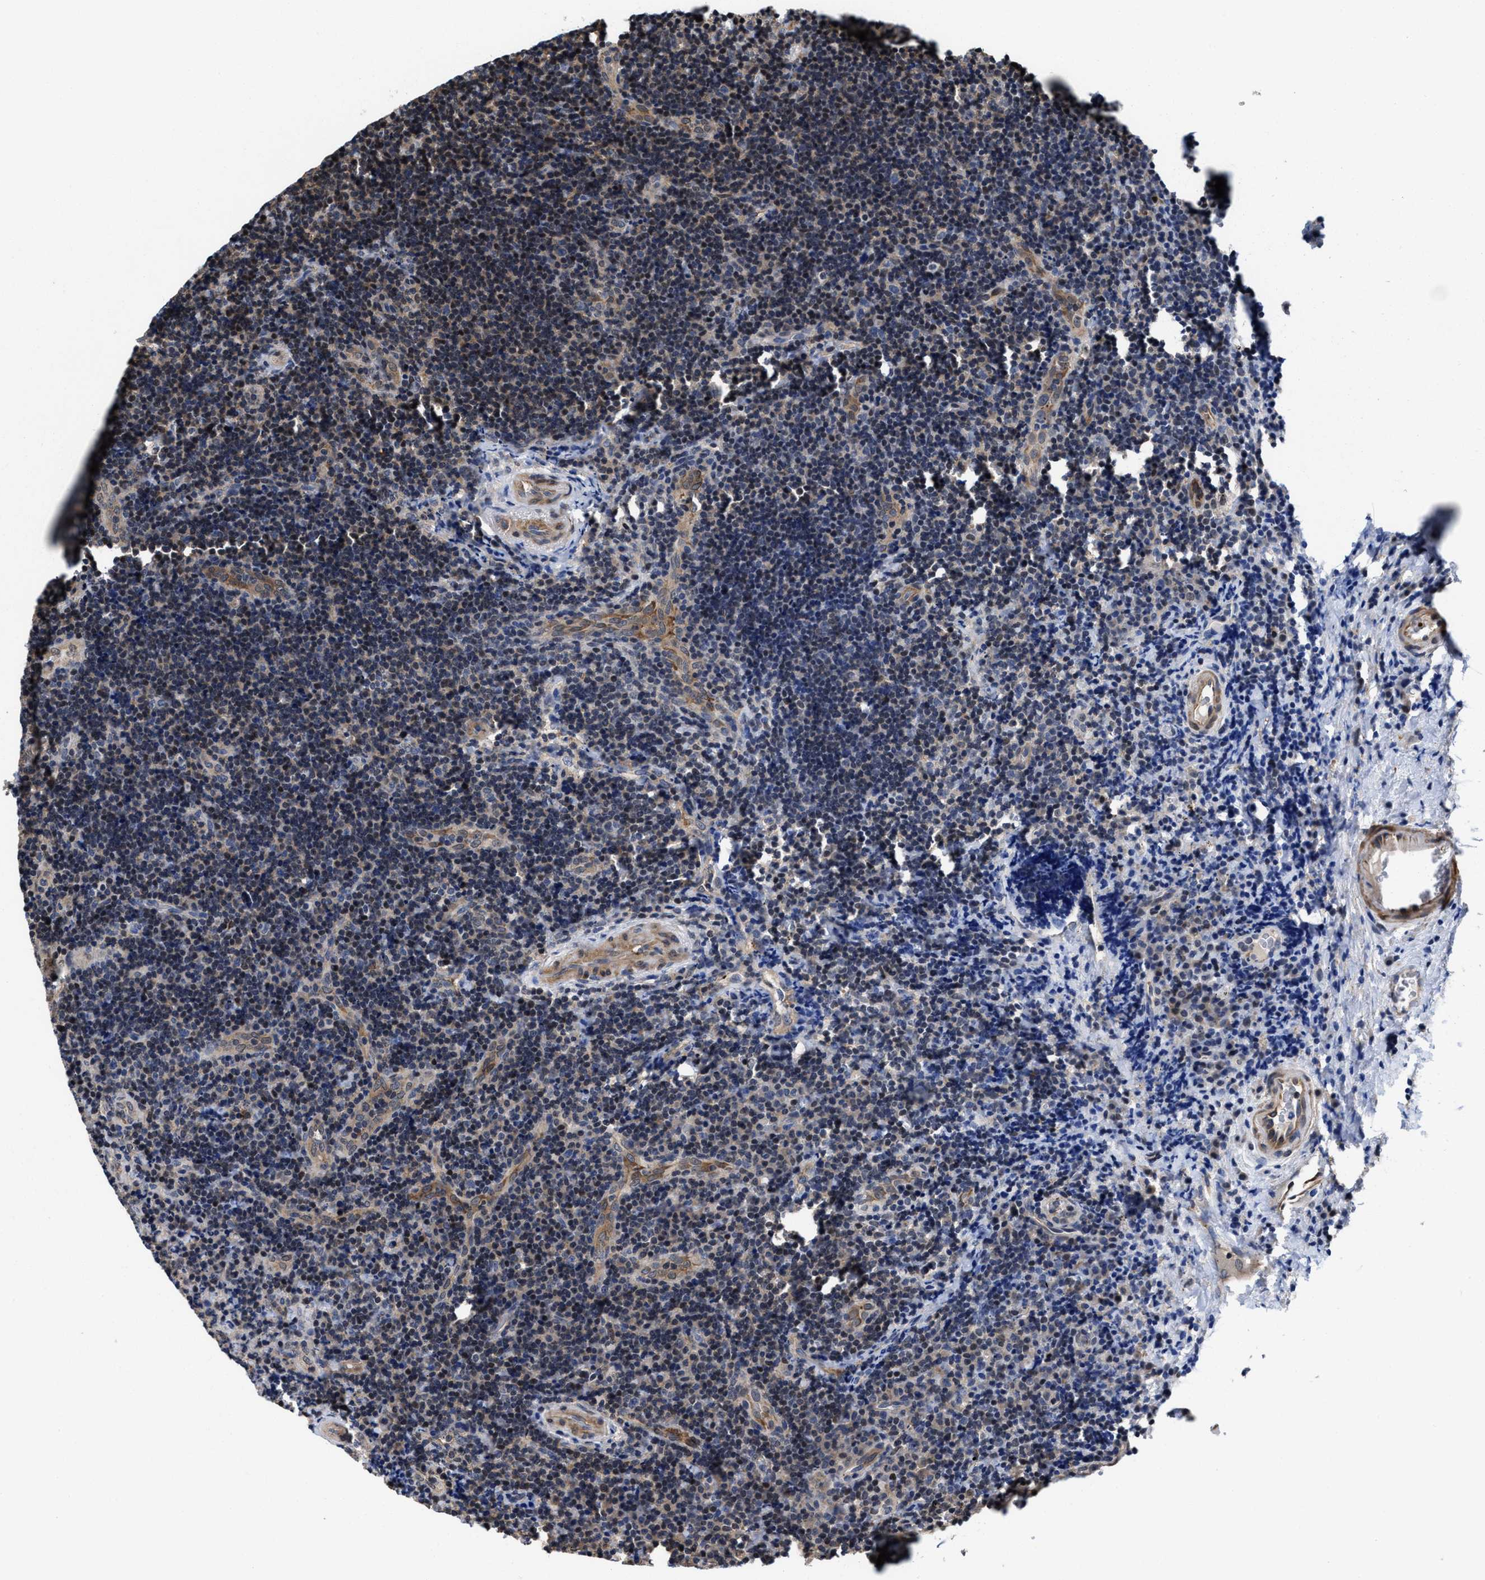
{"staining": {"intensity": "weak", "quantity": "25%-75%", "location": "nuclear"}, "tissue": "lymphoma", "cell_type": "Tumor cells", "image_type": "cancer", "snomed": [{"axis": "morphology", "description": "Malignant lymphoma, non-Hodgkin's type, High grade"}, {"axis": "topography", "description": "Tonsil"}], "caption": "Lymphoma stained for a protein reveals weak nuclear positivity in tumor cells.", "gene": "KIF12", "patient": {"sex": "female", "age": 36}}